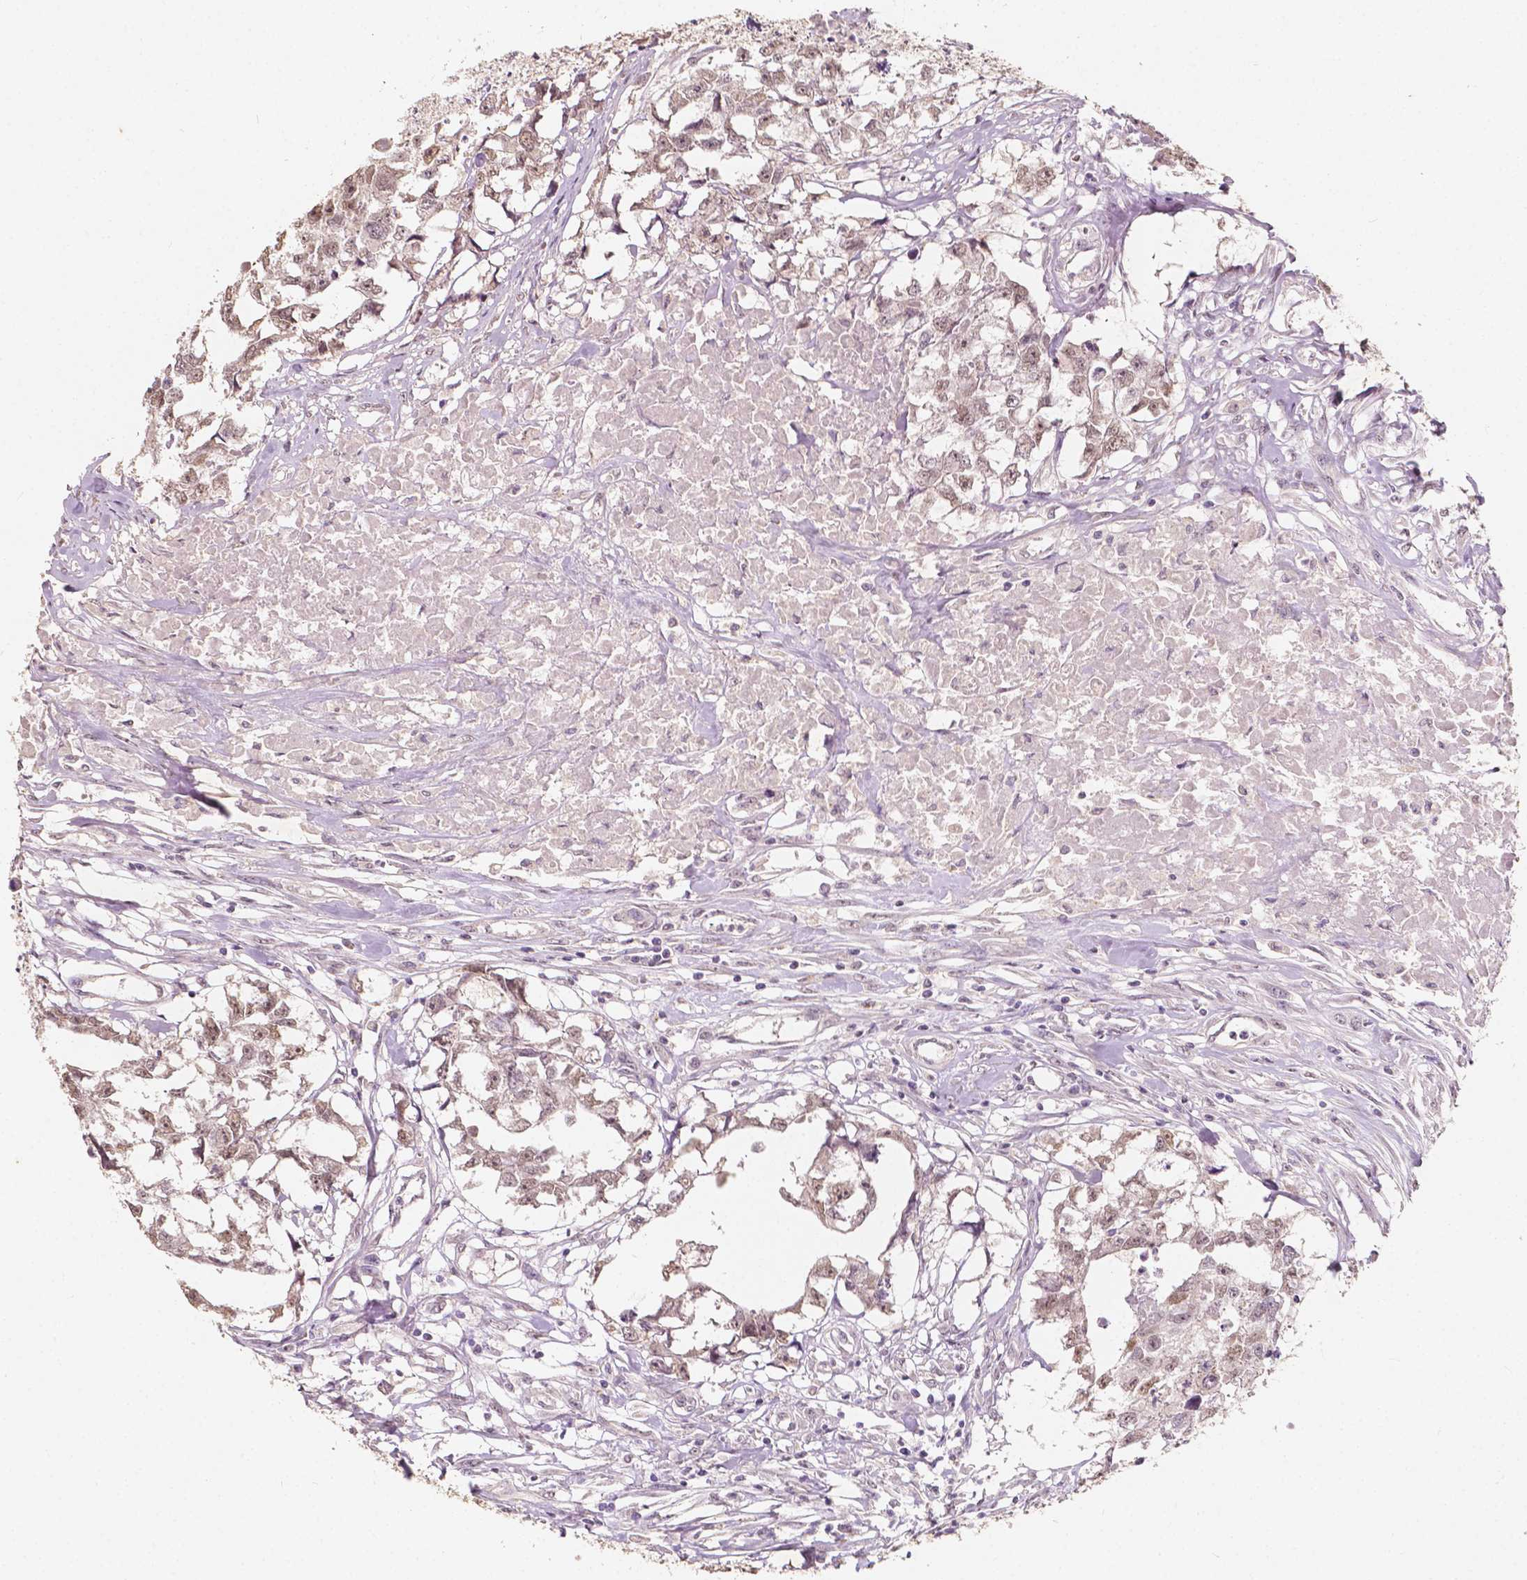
{"staining": {"intensity": "weak", "quantity": ">75%", "location": "nuclear"}, "tissue": "testis cancer", "cell_type": "Tumor cells", "image_type": "cancer", "snomed": [{"axis": "morphology", "description": "Carcinoma, Embryonal, NOS"}, {"axis": "morphology", "description": "Teratoma, malignant, NOS"}, {"axis": "topography", "description": "Testis"}], "caption": "Protein expression analysis of testis cancer (malignant teratoma) exhibits weak nuclear positivity in approximately >75% of tumor cells. (DAB IHC, brown staining for protein, blue staining for nuclei).", "gene": "SOX15", "patient": {"sex": "male", "age": 44}}